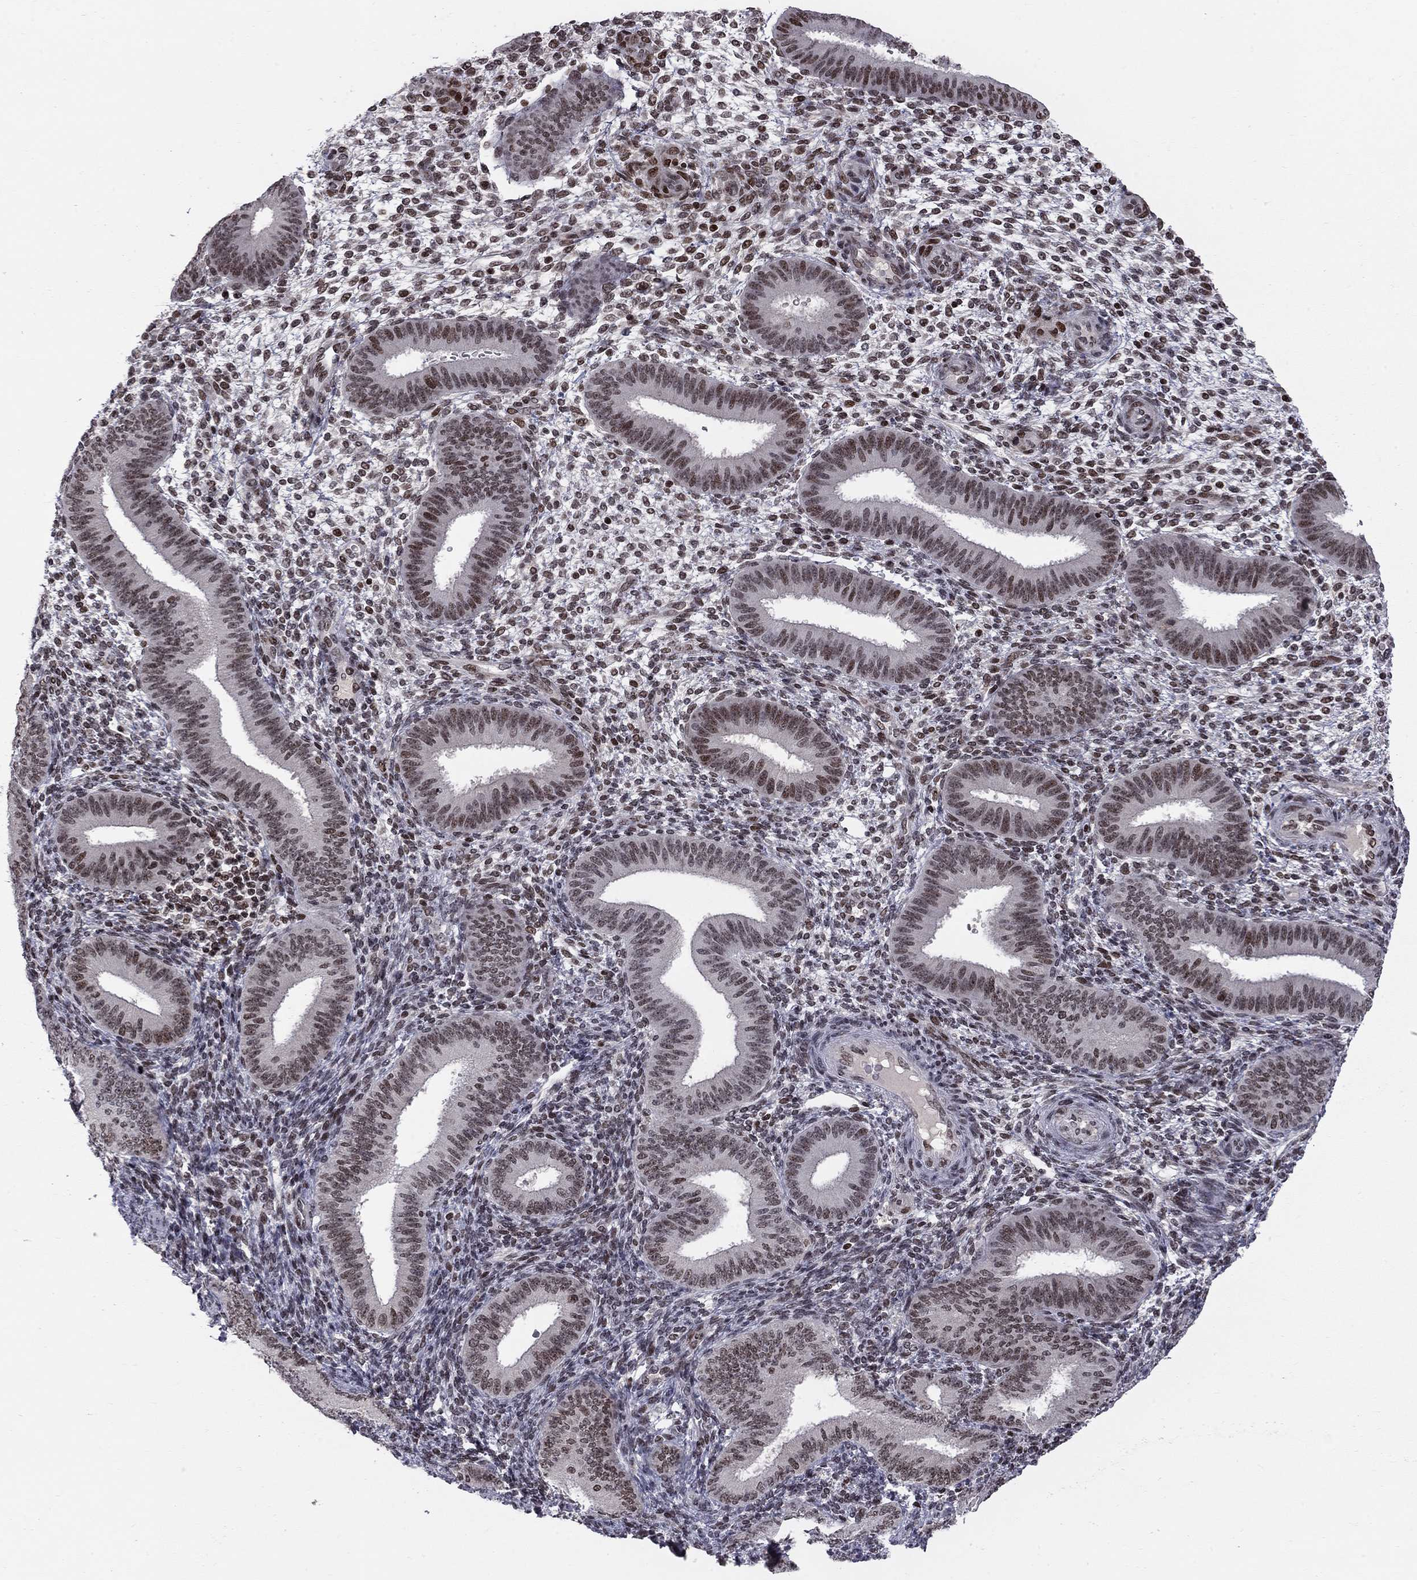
{"staining": {"intensity": "moderate", "quantity": "25%-75%", "location": "nuclear"}, "tissue": "endometrium", "cell_type": "Cells in endometrial stroma", "image_type": "normal", "snomed": [{"axis": "morphology", "description": "Normal tissue, NOS"}, {"axis": "topography", "description": "Endometrium"}], "caption": "Protein expression analysis of normal endometrium demonstrates moderate nuclear expression in approximately 25%-75% of cells in endometrial stroma.", "gene": "RNASEH2C", "patient": {"sex": "female", "age": 39}}